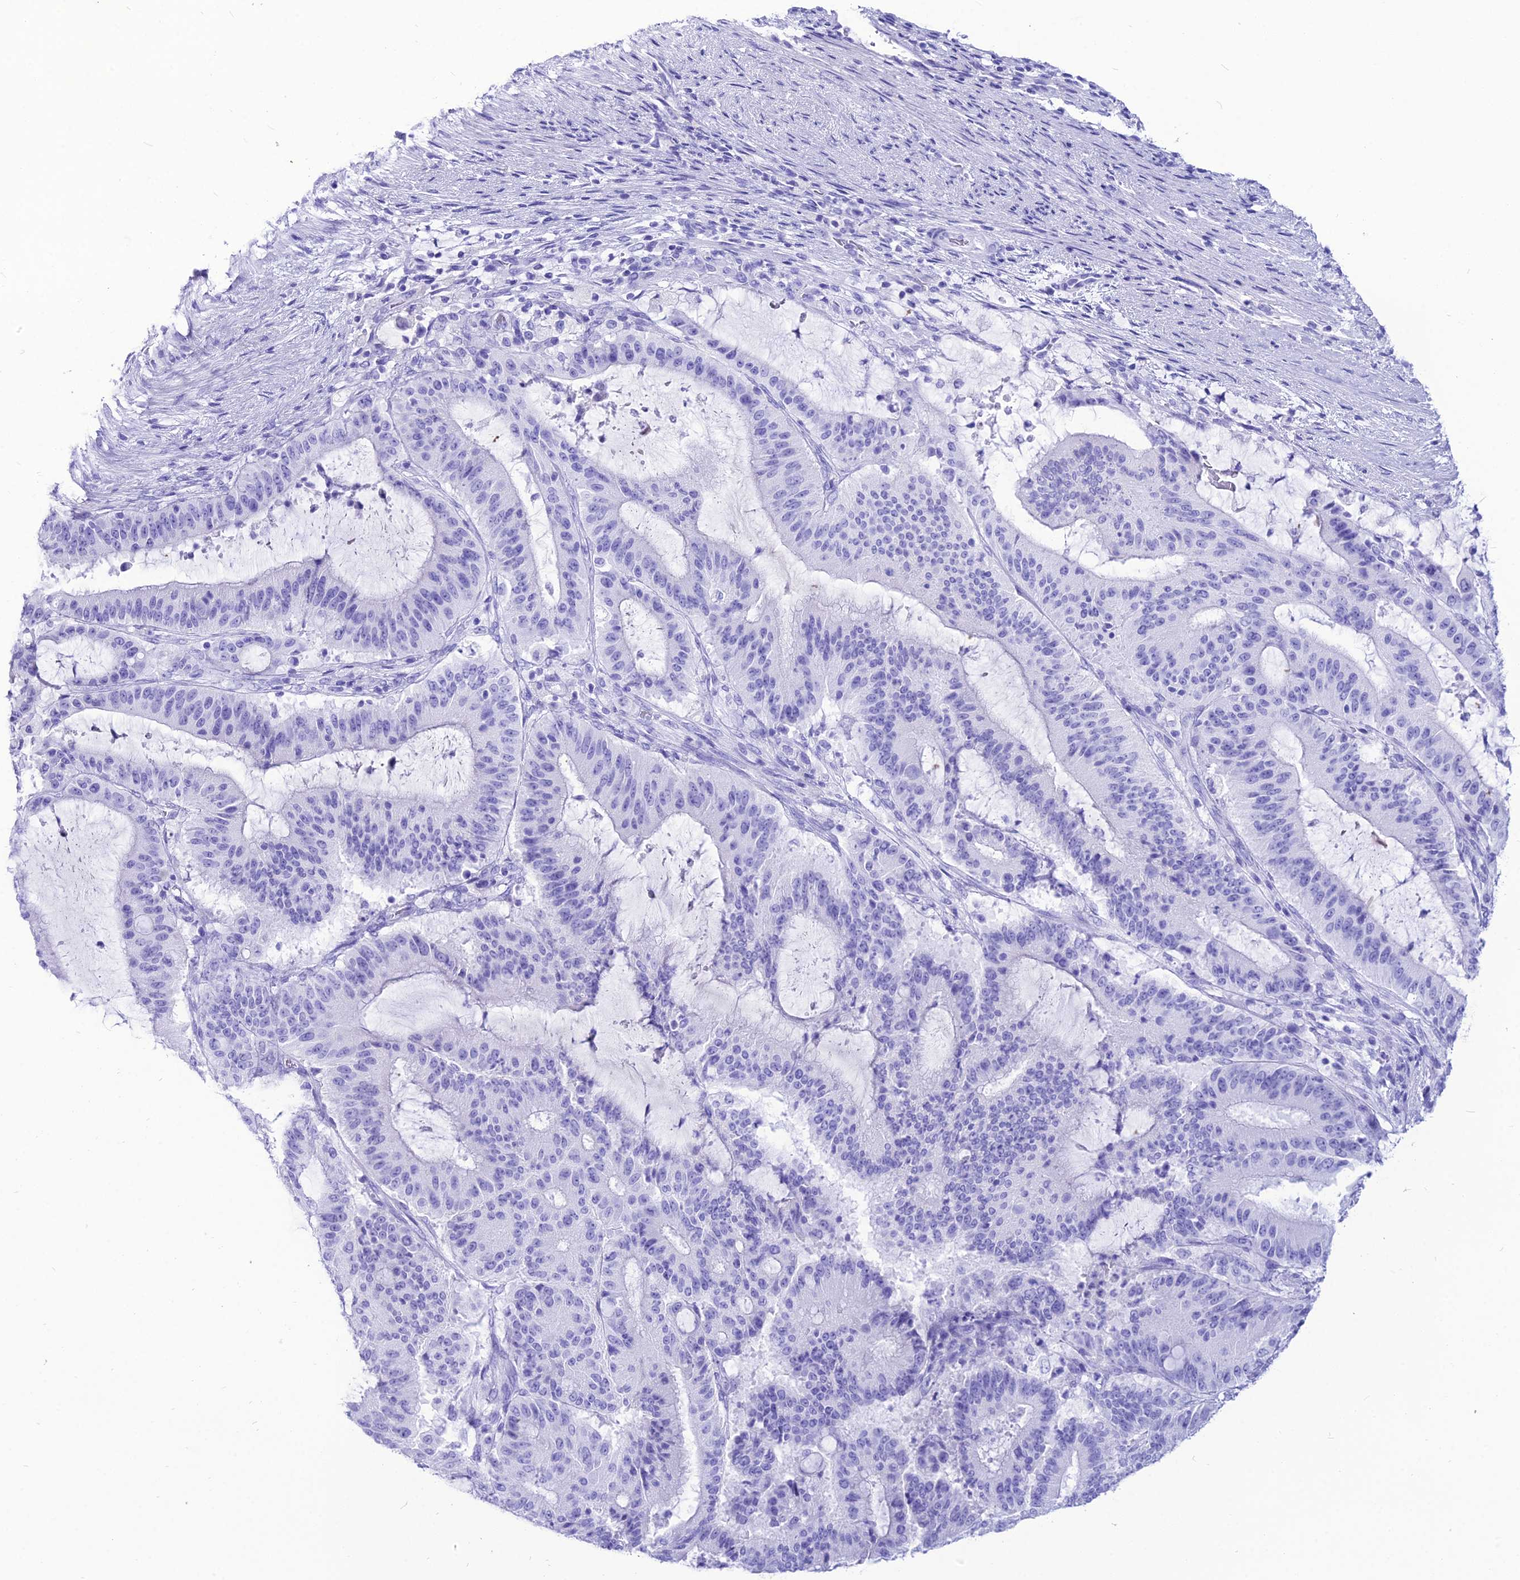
{"staining": {"intensity": "negative", "quantity": "none", "location": "none"}, "tissue": "liver cancer", "cell_type": "Tumor cells", "image_type": "cancer", "snomed": [{"axis": "morphology", "description": "Normal tissue, NOS"}, {"axis": "morphology", "description": "Cholangiocarcinoma"}, {"axis": "topography", "description": "Liver"}, {"axis": "topography", "description": "Peripheral nerve tissue"}], "caption": "A high-resolution micrograph shows immunohistochemistry staining of liver cancer, which reveals no significant staining in tumor cells.", "gene": "PNMA5", "patient": {"sex": "female", "age": 73}}